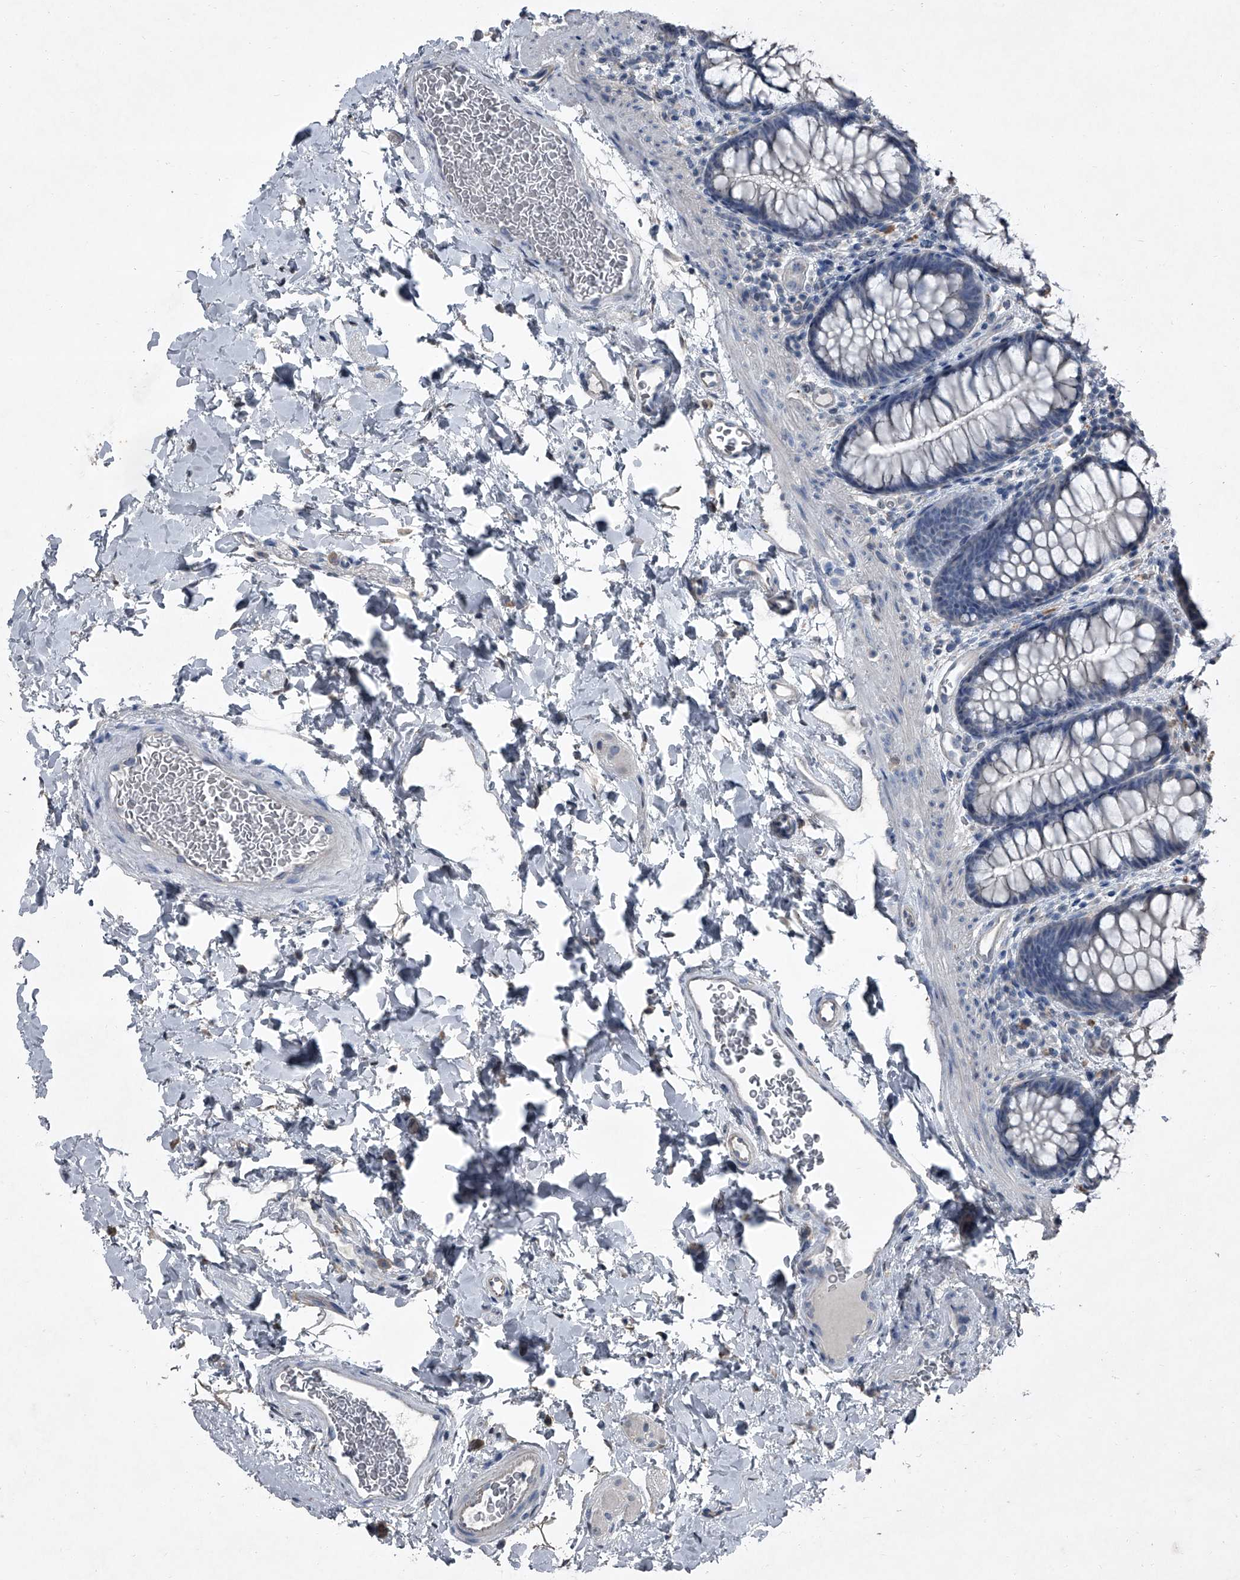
{"staining": {"intensity": "negative", "quantity": "none", "location": "none"}, "tissue": "colon", "cell_type": "Endothelial cells", "image_type": "normal", "snomed": [{"axis": "morphology", "description": "Normal tissue, NOS"}, {"axis": "topography", "description": "Colon"}], "caption": "High power microscopy image of an immunohistochemistry image of unremarkable colon, revealing no significant staining in endothelial cells.", "gene": "HEPHL1", "patient": {"sex": "female", "age": 62}}